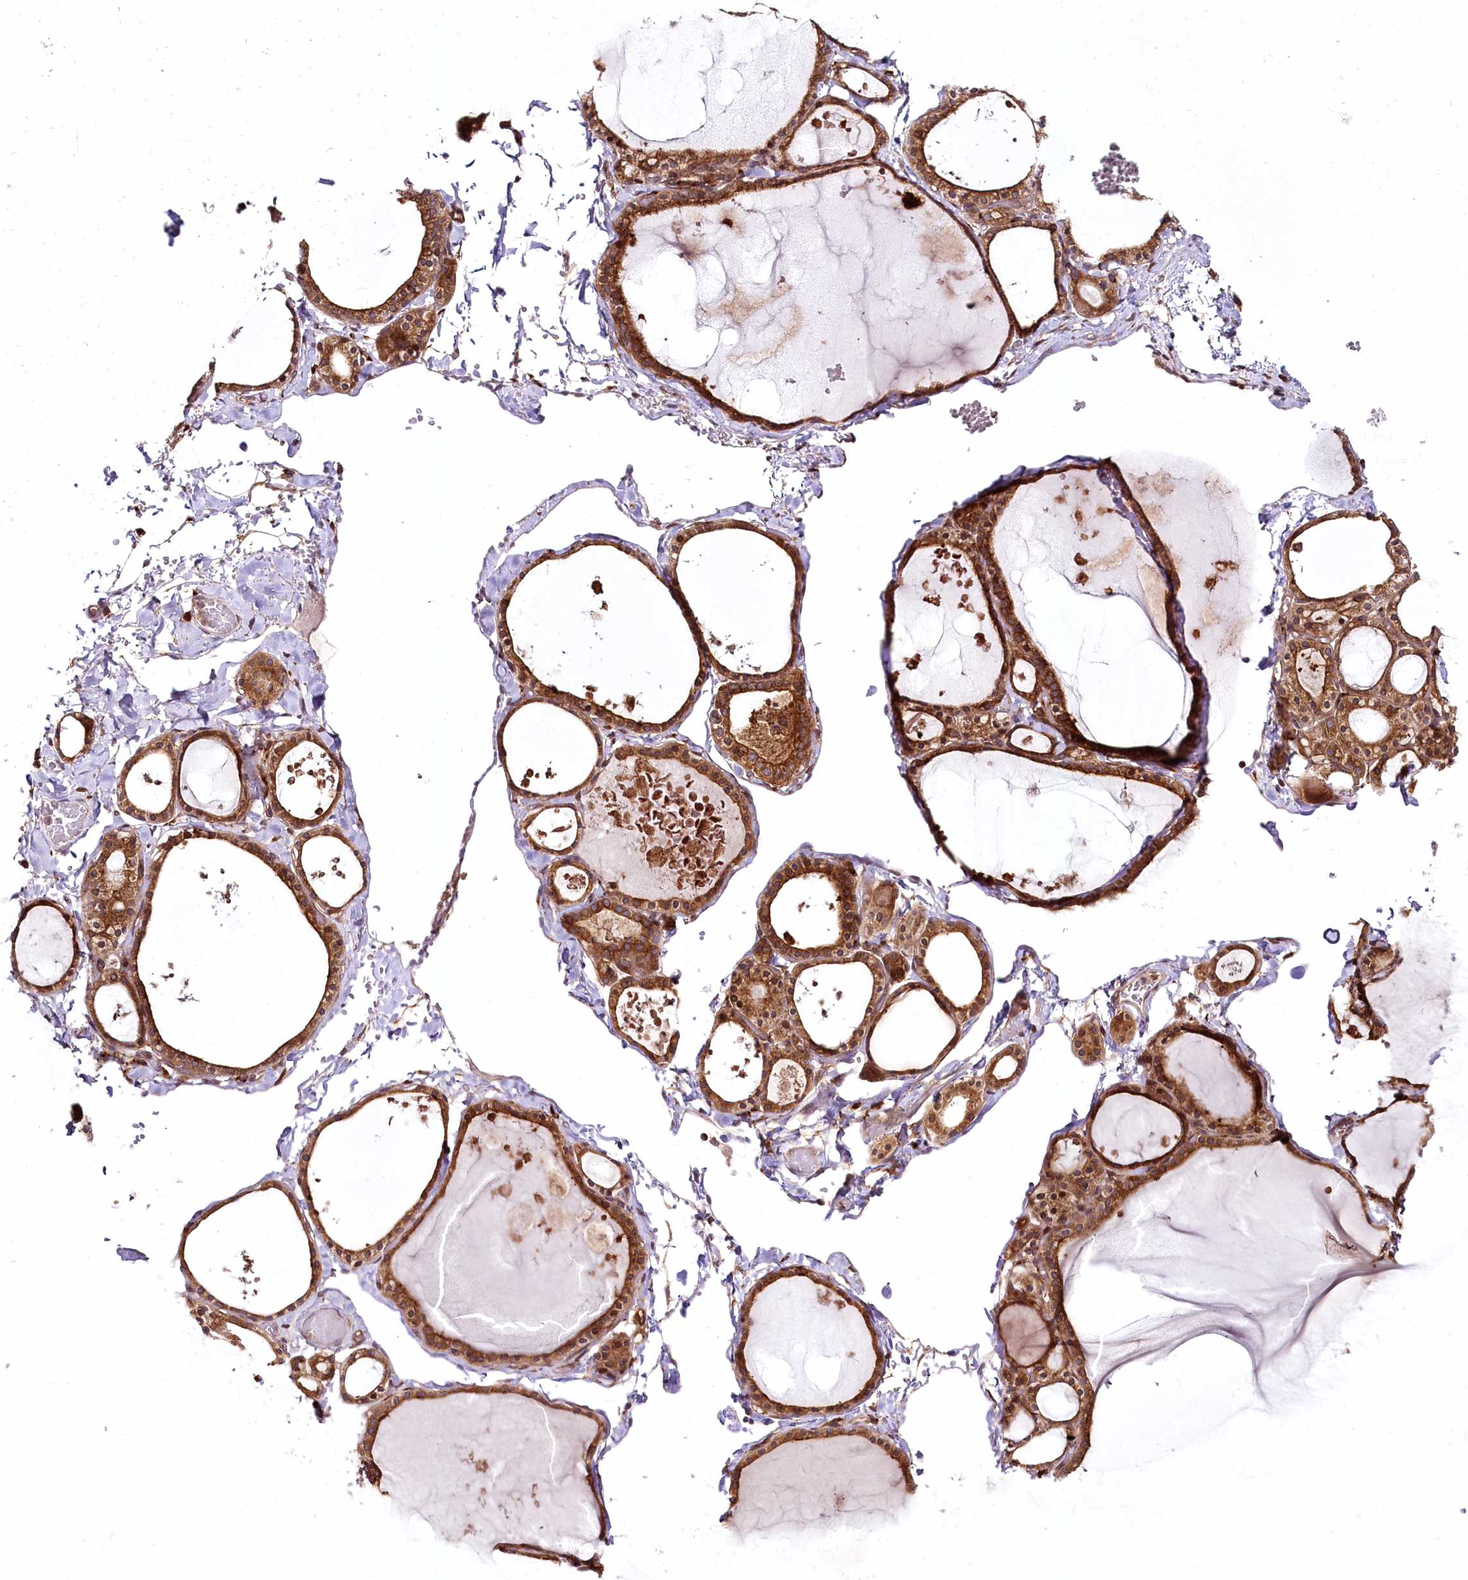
{"staining": {"intensity": "strong", "quantity": ">75%", "location": "cytoplasmic/membranous"}, "tissue": "thyroid gland", "cell_type": "Glandular cells", "image_type": "normal", "snomed": [{"axis": "morphology", "description": "Normal tissue, NOS"}, {"axis": "topography", "description": "Thyroid gland"}], "caption": "IHC photomicrograph of unremarkable thyroid gland: thyroid gland stained using IHC exhibits high levels of strong protein expression localized specifically in the cytoplasmic/membranous of glandular cells, appearing as a cytoplasmic/membranous brown color.", "gene": "COPG1", "patient": {"sex": "male", "age": 56}}